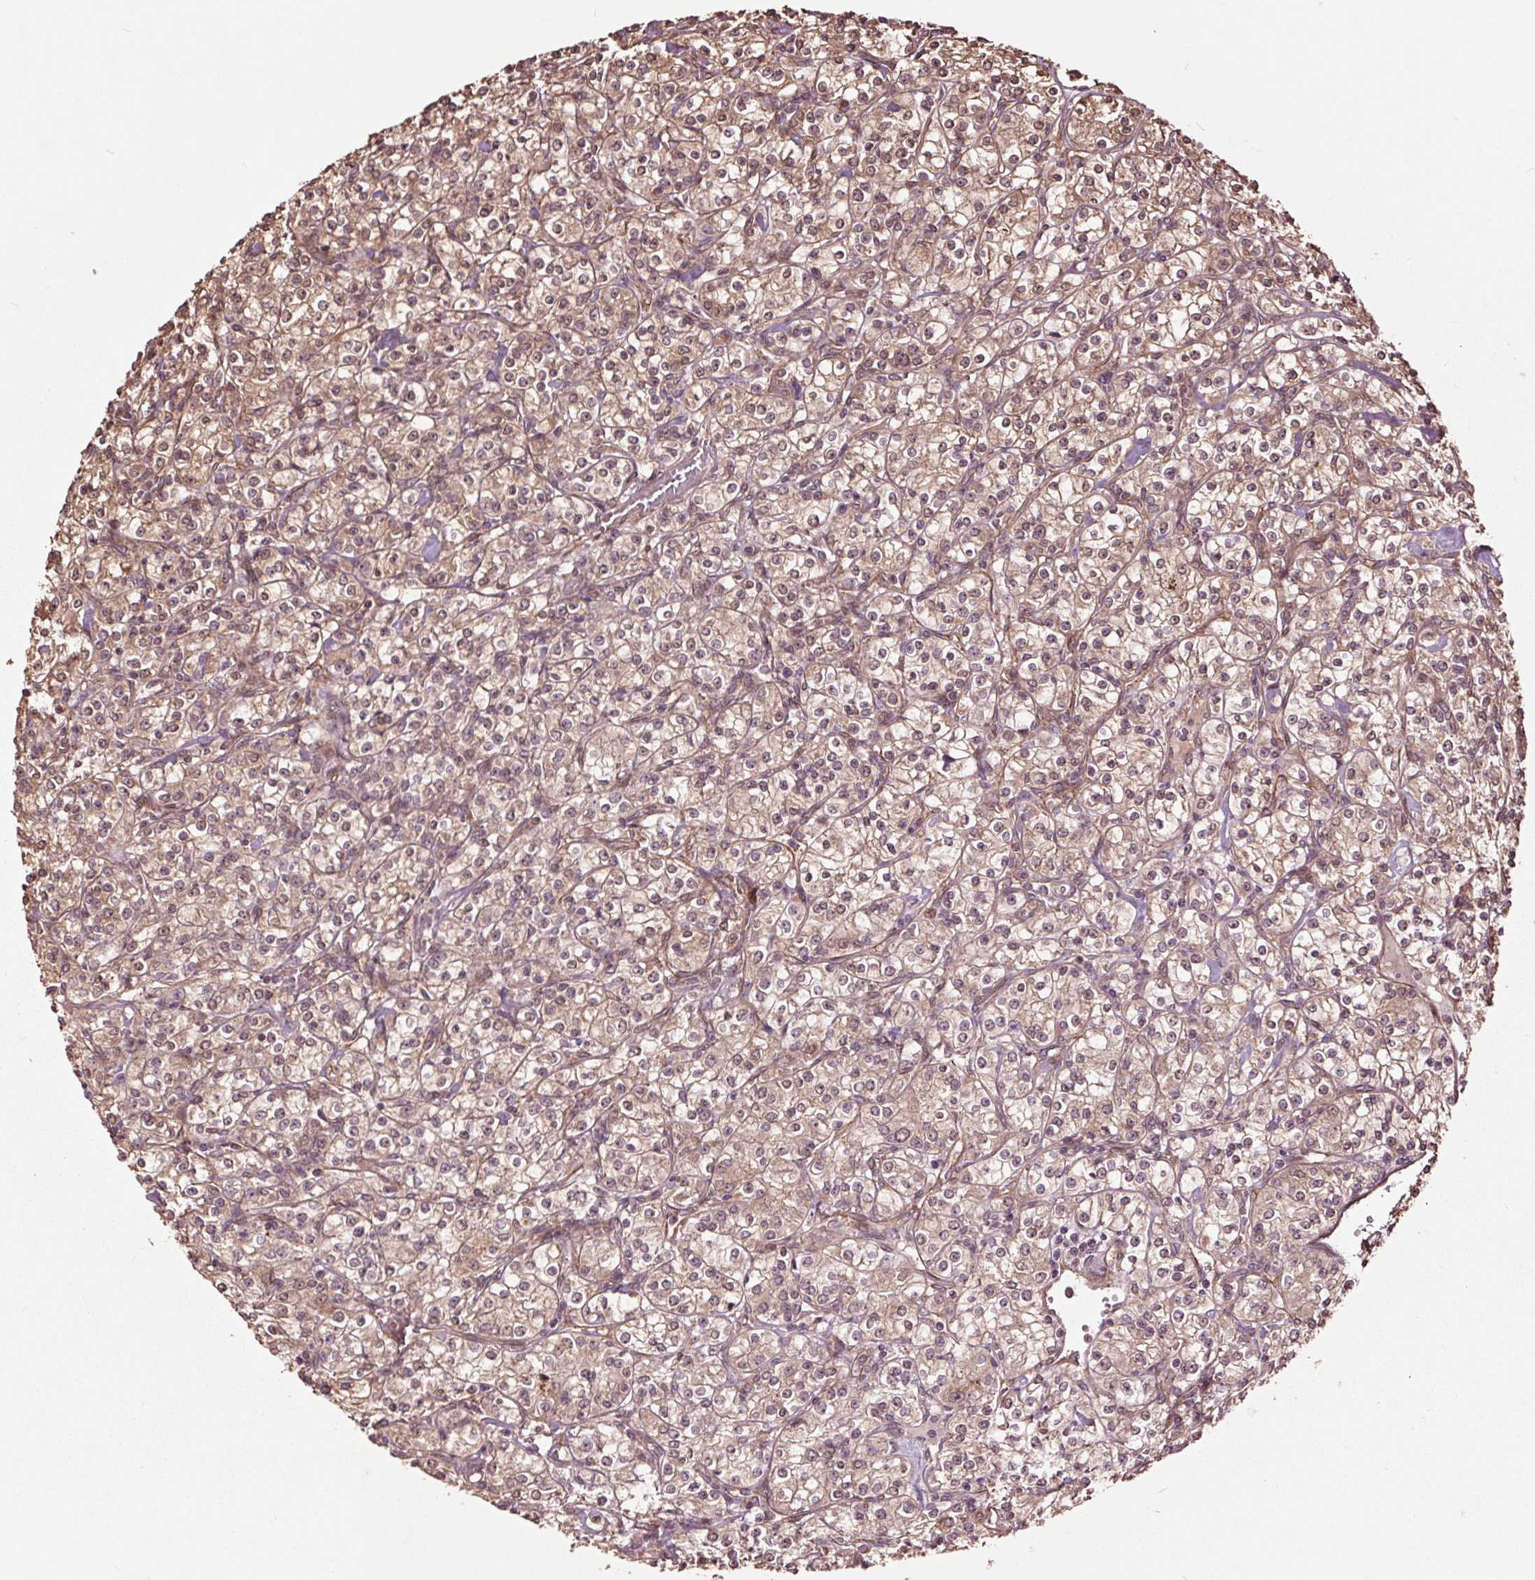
{"staining": {"intensity": "weak", "quantity": ">75%", "location": "cytoplasmic/membranous,nuclear"}, "tissue": "renal cancer", "cell_type": "Tumor cells", "image_type": "cancer", "snomed": [{"axis": "morphology", "description": "Adenocarcinoma, NOS"}, {"axis": "topography", "description": "Kidney"}], "caption": "Protein staining of renal cancer (adenocarcinoma) tissue reveals weak cytoplasmic/membranous and nuclear expression in about >75% of tumor cells.", "gene": "CEP95", "patient": {"sex": "male", "age": 77}}